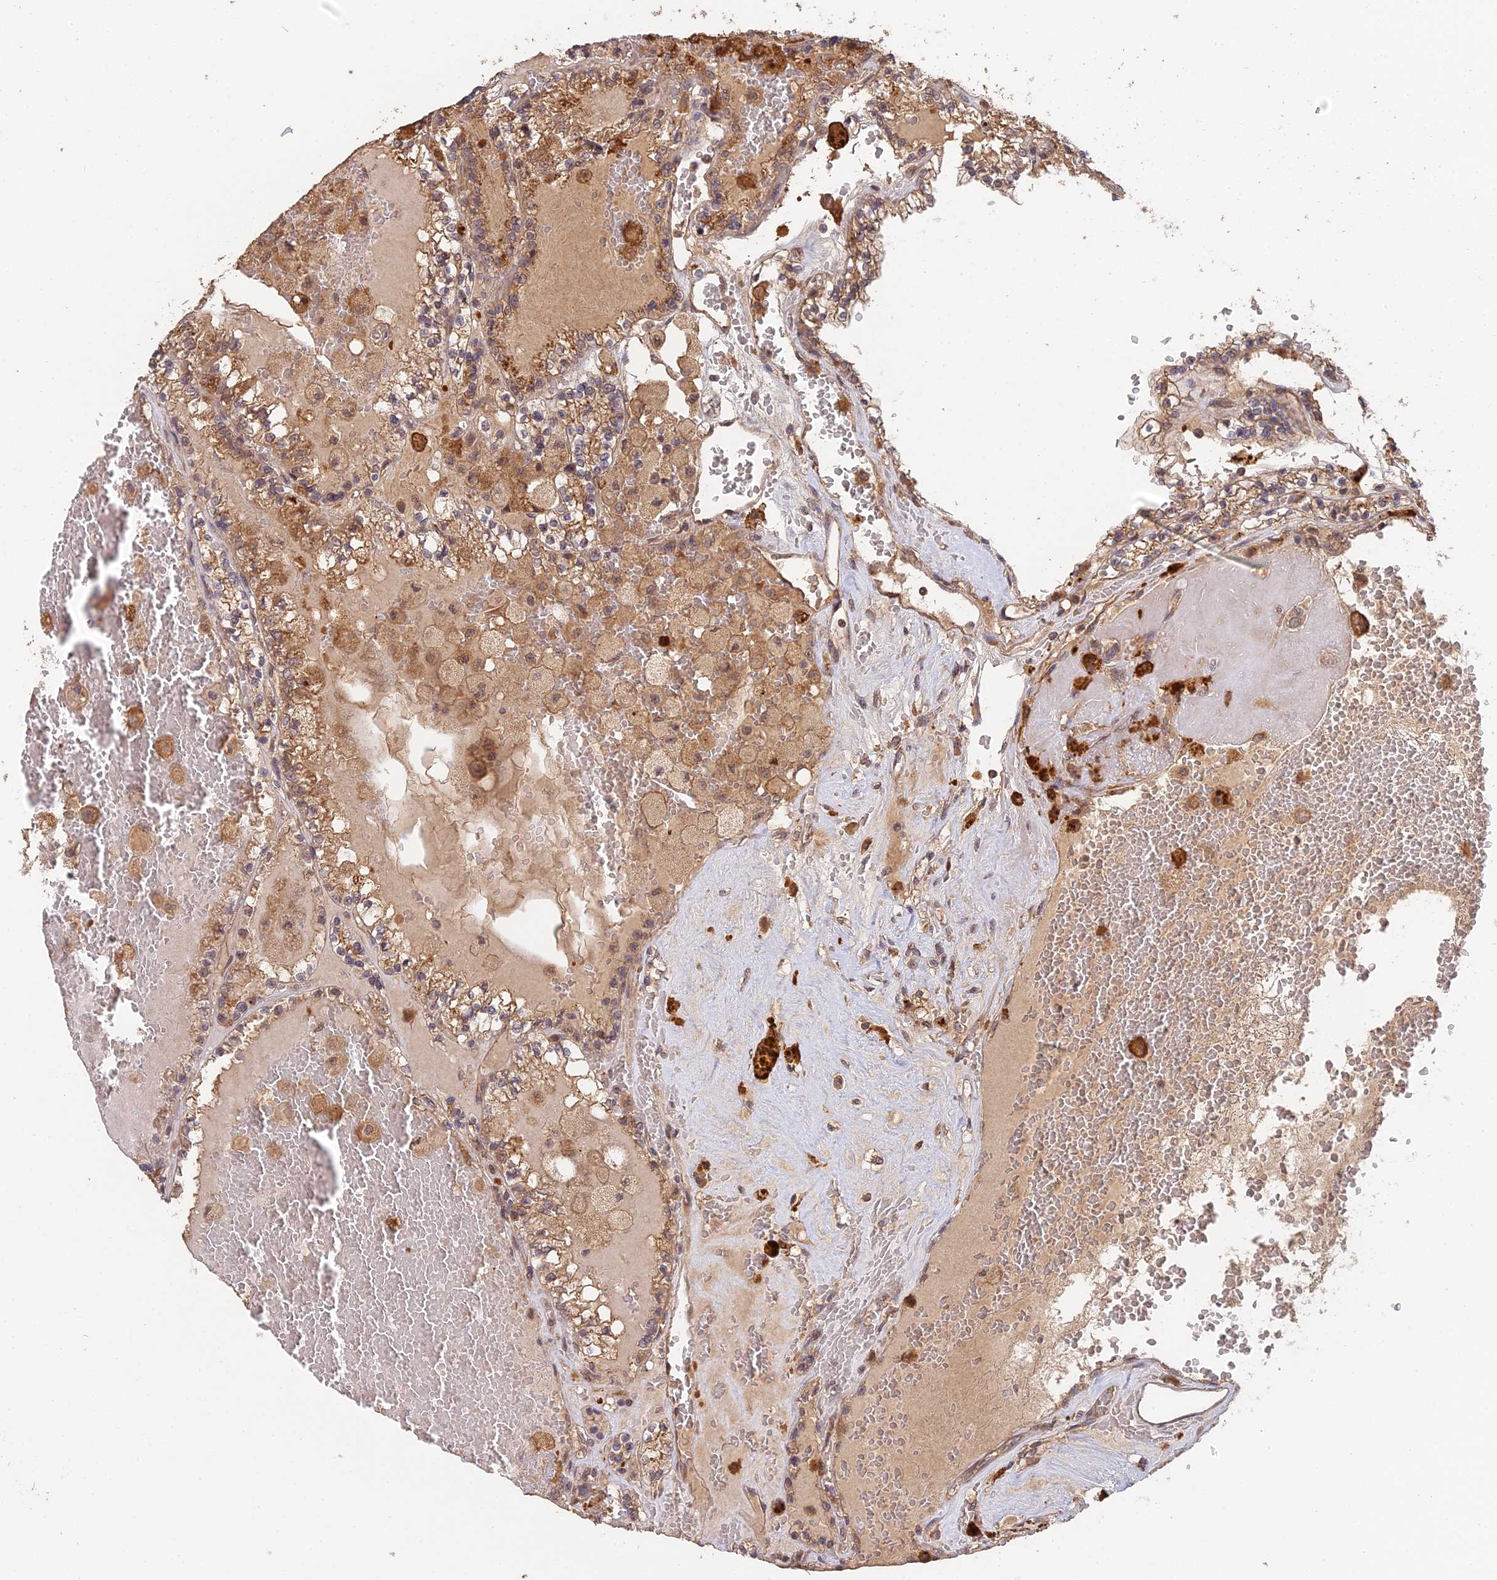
{"staining": {"intensity": "moderate", "quantity": ">75%", "location": "cytoplasmic/membranous"}, "tissue": "renal cancer", "cell_type": "Tumor cells", "image_type": "cancer", "snomed": [{"axis": "morphology", "description": "Adenocarcinoma, NOS"}, {"axis": "topography", "description": "Kidney"}], "caption": "Immunohistochemical staining of adenocarcinoma (renal) exhibits moderate cytoplasmic/membranous protein staining in approximately >75% of tumor cells.", "gene": "ARHGAP40", "patient": {"sex": "female", "age": 56}}